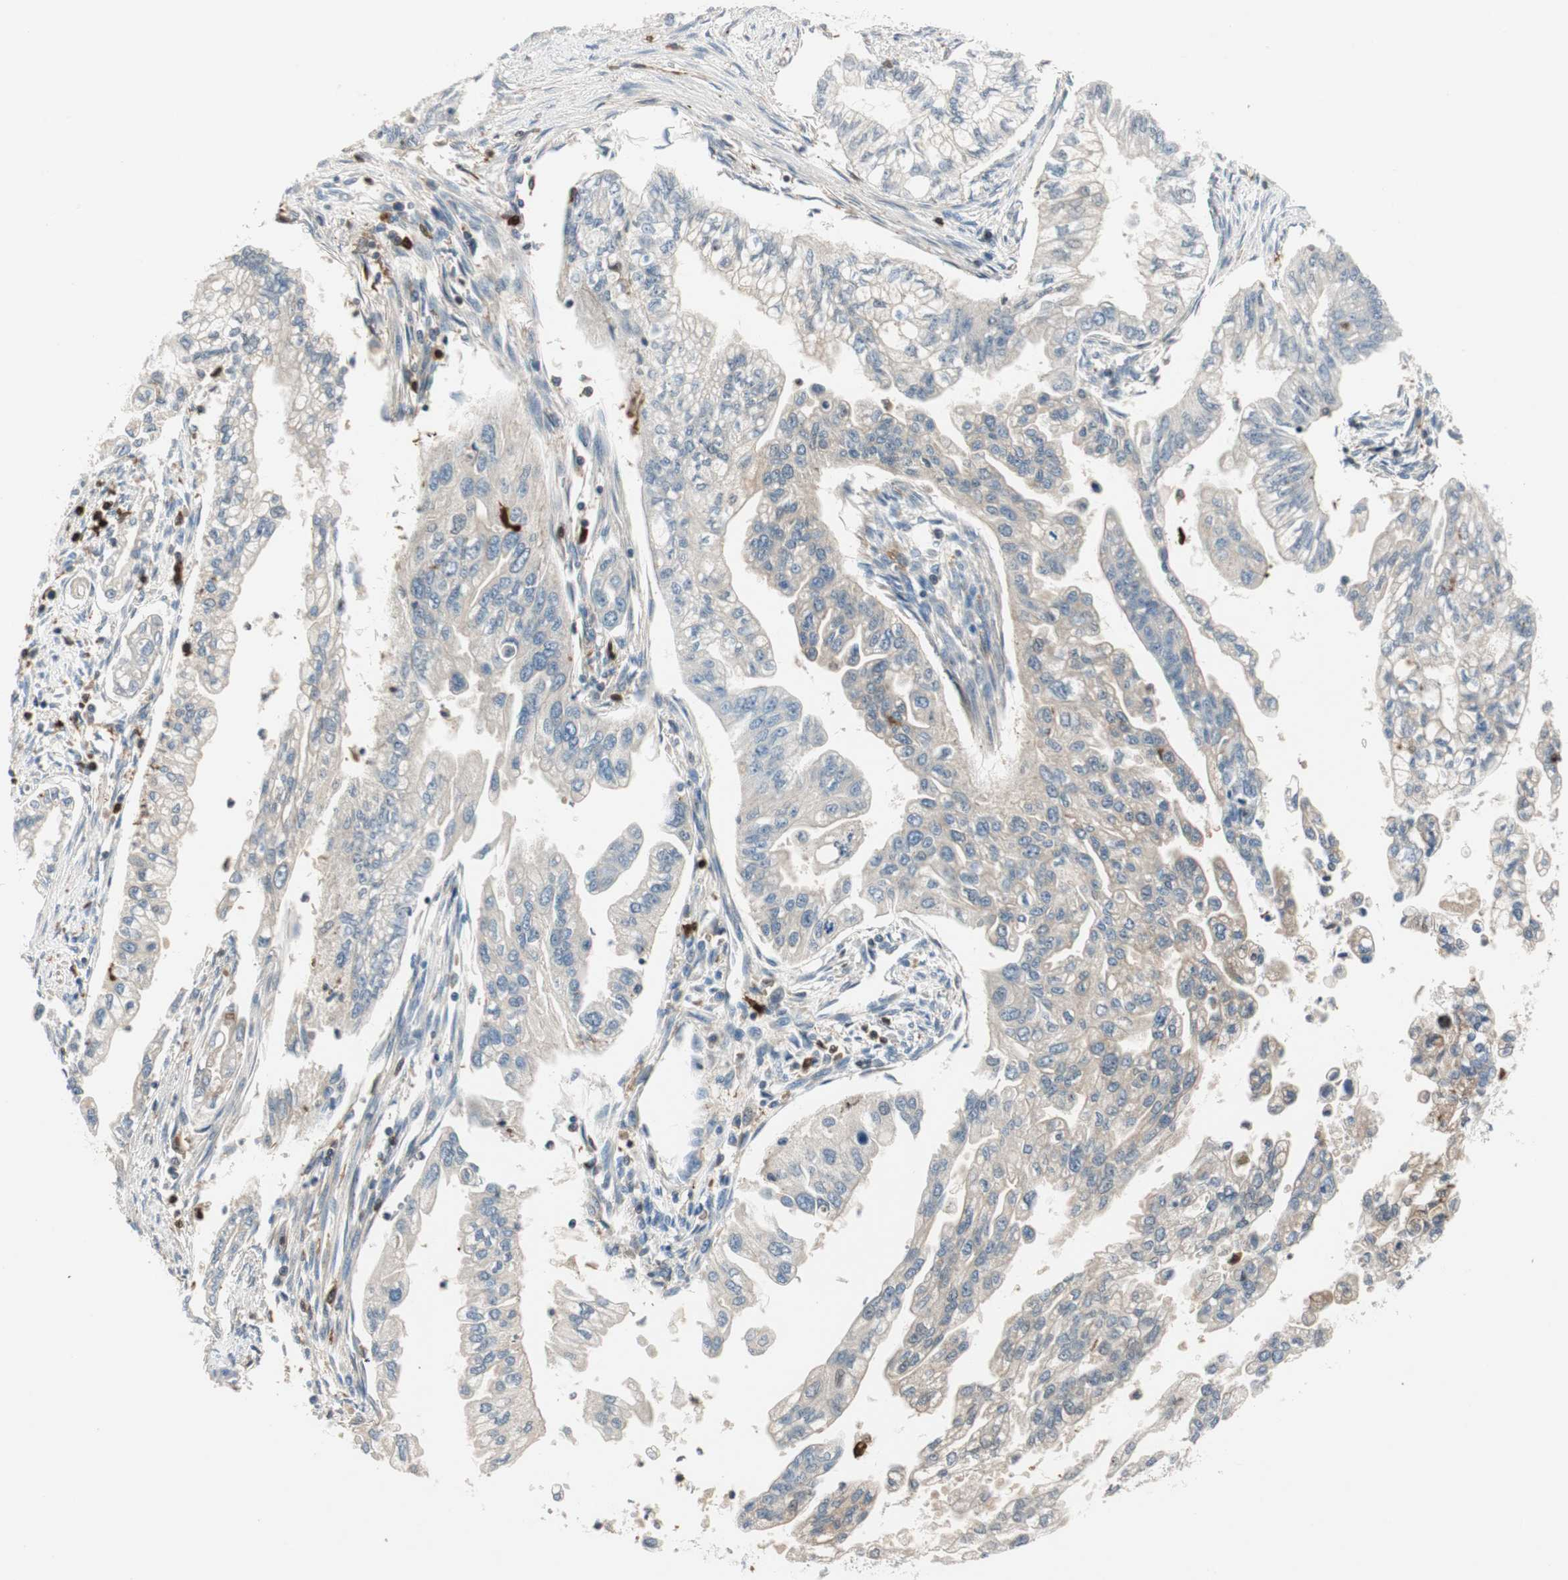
{"staining": {"intensity": "weak", "quantity": "<25%", "location": "cytoplasmic/membranous"}, "tissue": "pancreatic cancer", "cell_type": "Tumor cells", "image_type": "cancer", "snomed": [{"axis": "morphology", "description": "Normal tissue, NOS"}, {"axis": "topography", "description": "Pancreas"}], "caption": "Immunohistochemistry (IHC) image of neoplastic tissue: pancreatic cancer stained with DAB (3,3'-diaminobenzidine) reveals no significant protein staining in tumor cells. The staining was performed using DAB to visualize the protein expression in brown, while the nuclei were stained in blue with hematoxylin (Magnification: 20x).", "gene": "COTL1", "patient": {"sex": "male", "age": 42}}